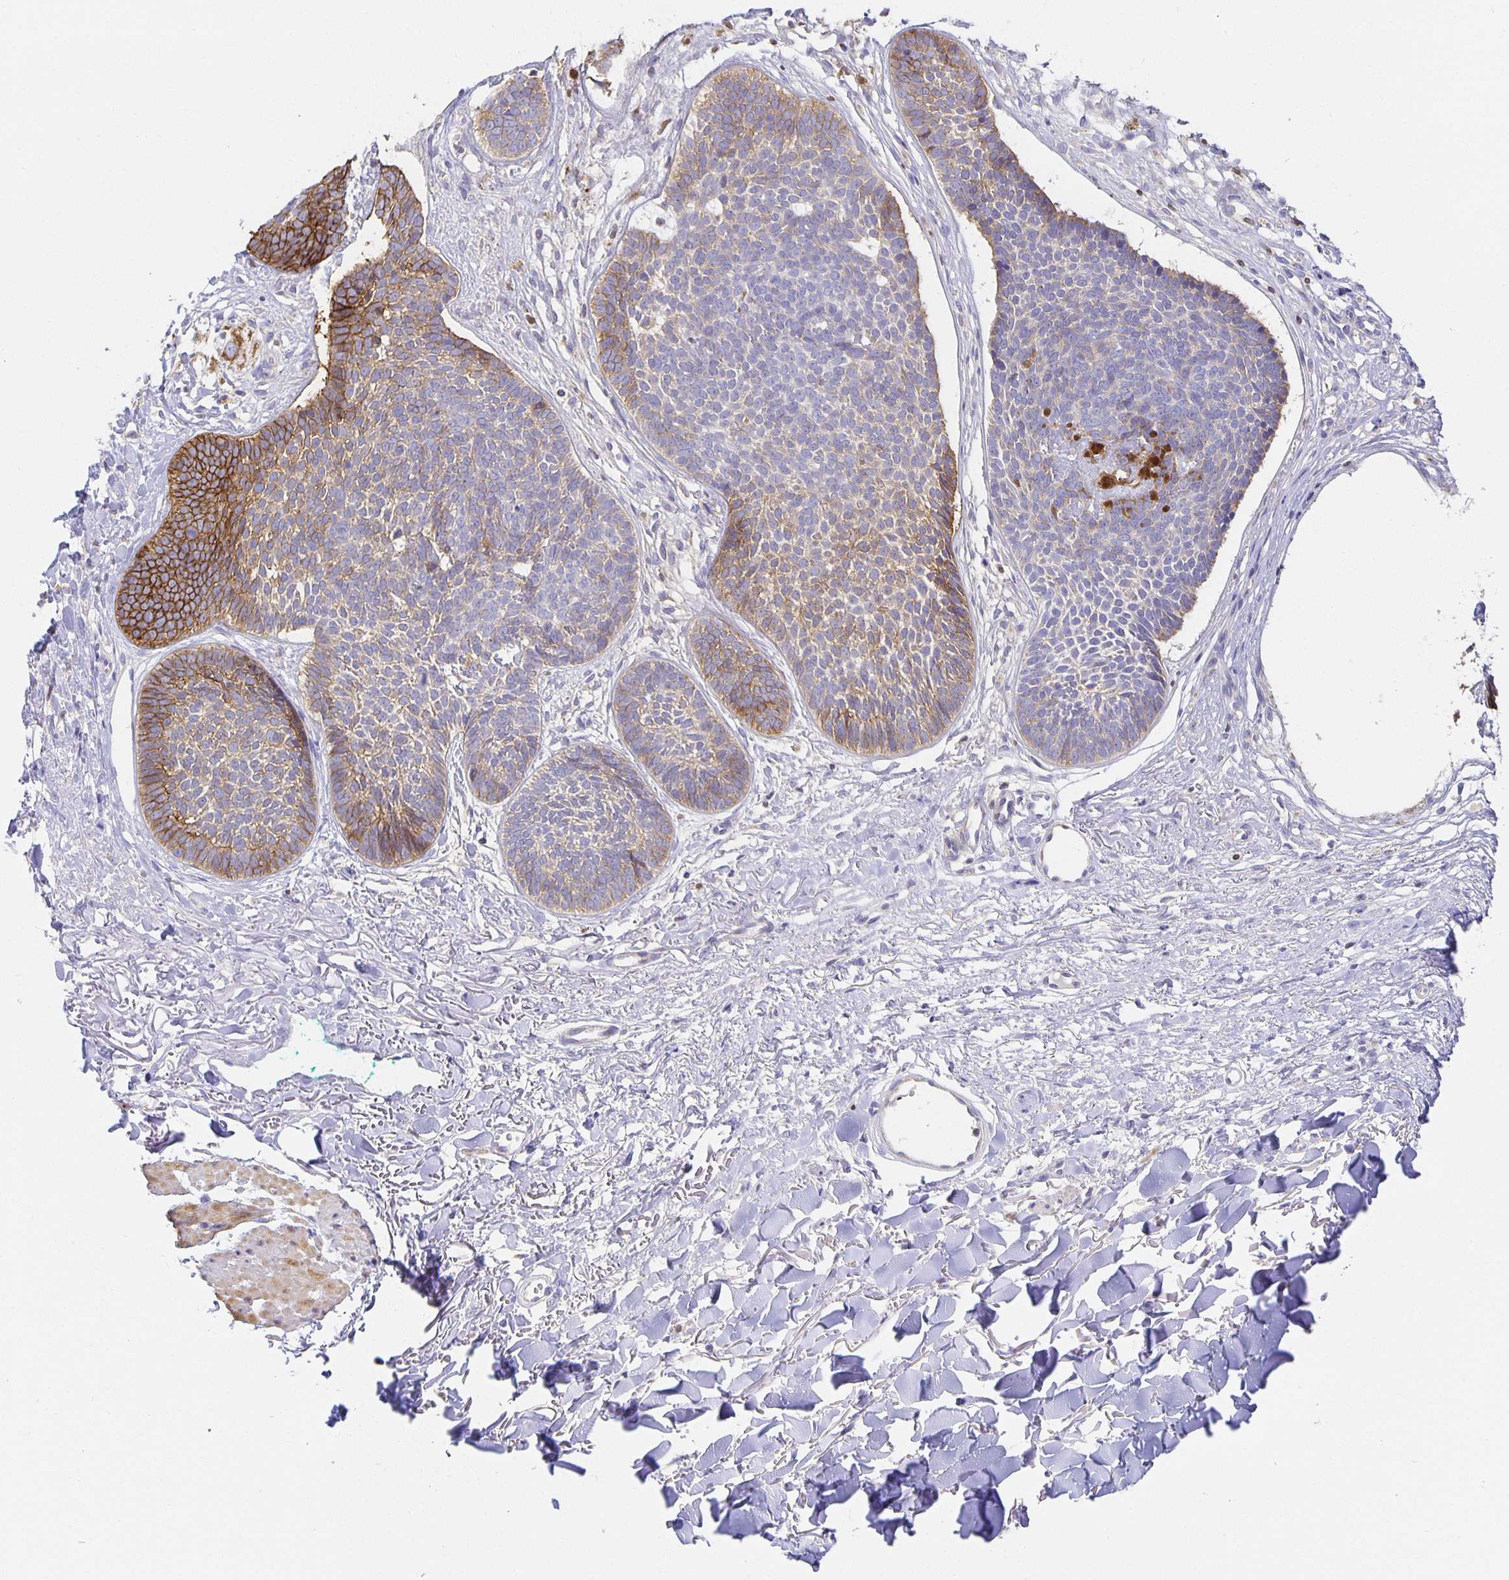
{"staining": {"intensity": "strong", "quantity": "<25%", "location": "cytoplasmic/membranous"}, "tissue": "skin cancer", "cell_type": "Tumor cells", "image_type": "cancer", "snomed": [{"axis": "morphology", "description": "Basal cell carcinoma"}, {"axis": "topography", "description": "Skin"}, {"axis": "topography", "description": "Skin of neck"}, {"axis": "topography", "description": "Skin of shoulder"}, {"axis": "topography", "description": "Skin of back"}], "caption": "This photomicrograph exhibits basal cell carcinoma (skin) stained with IHC to label a protein in brown. The cytoplasmic/membranous of tumor cells show strong positivity for the protein. Nuclei are counter-stained blue.", "gene": "FLRT3", "patient": {"sex": "male", "age": 80}}